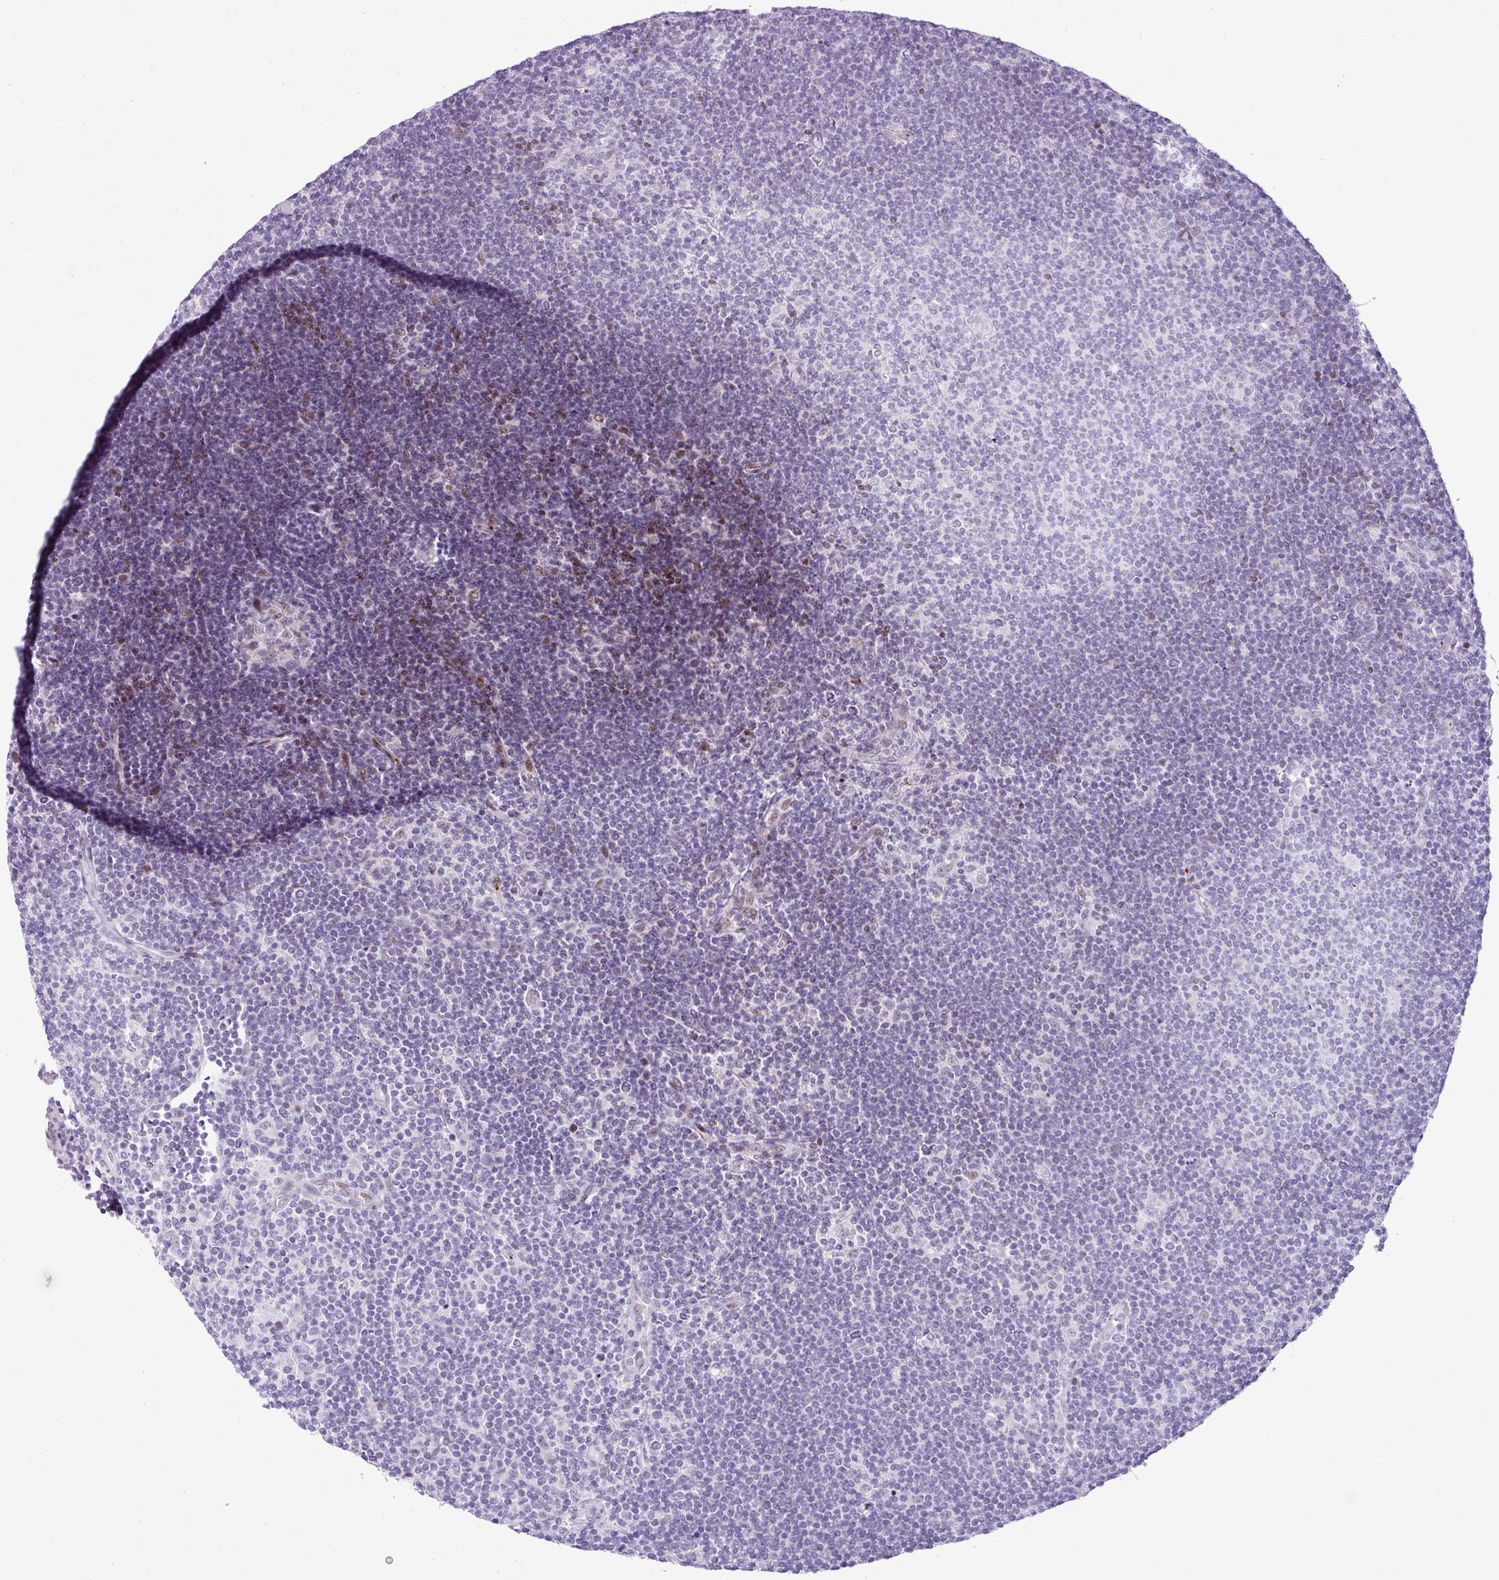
{"staining": {"intensity": "negative", "quantity": "none", "location": "none"}, "tissue": "lymphoma", "cell_type": "Tumor cells", "image_type": "cancer", "snomed": [{"axis": "morphology", "description": "Hodgkin's disease, NOS"}, {"axis": "topography", "description": "Lymph node"}], "caption": "There is no significant staining in tumor cells of Hodgkin's disease.", "gene": "CMTM5", "patient": {"sex": "female", "age": 57}}